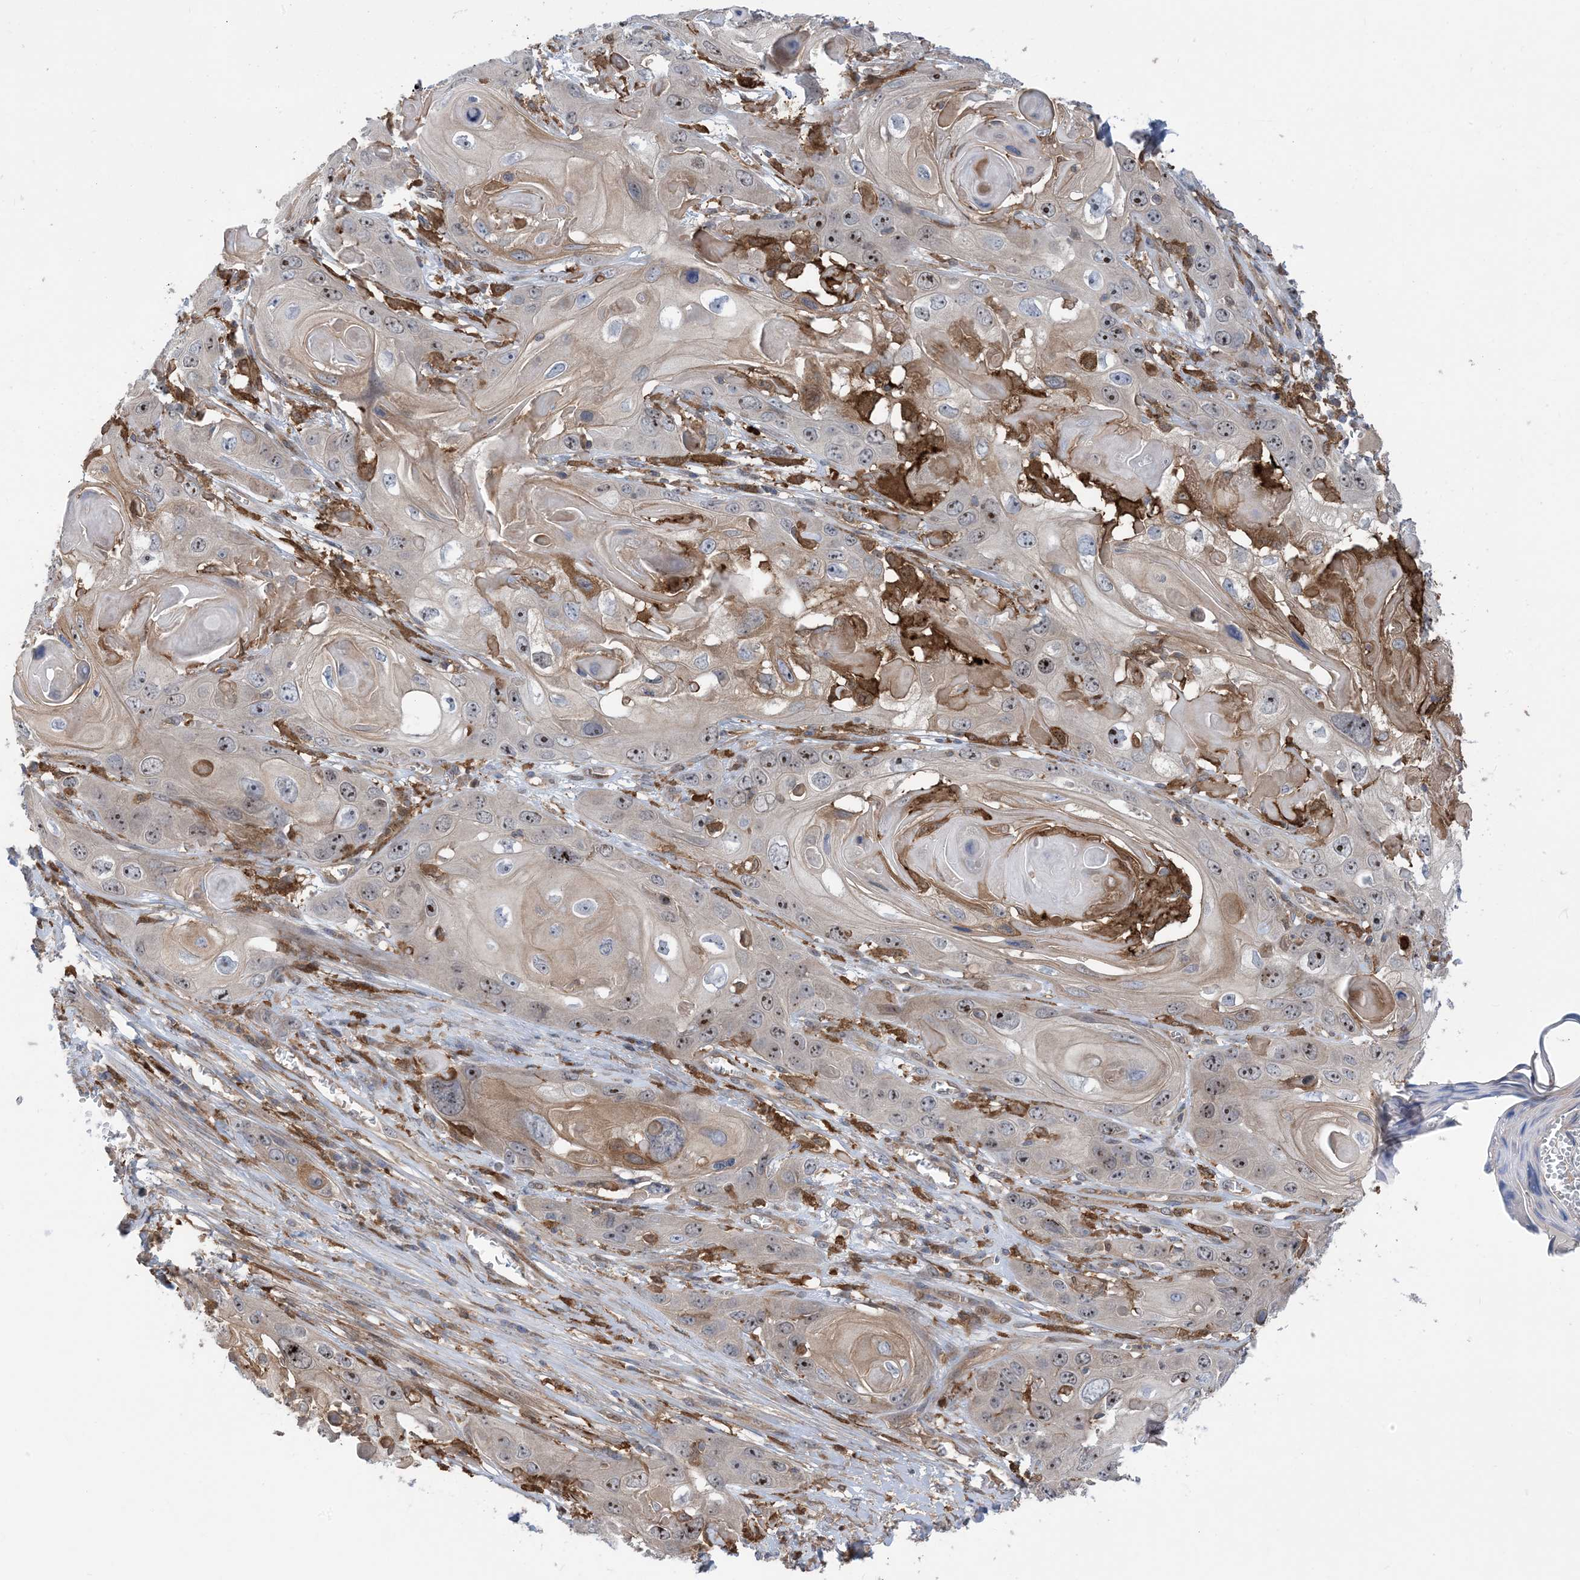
{"staining": {"intensity": "moderate", "quantity": "<25%", "location": "cytoplasmic/membranous,nuclear"}, "tissue": "skin cancer", "cell_type": "Tumor cells", "image_type": "cancer", "snomed": [{"axis": "morphology", "description": "Squamous cell carcinoma, NOS"}, {"axis": "topography", "description": "Skin"}], "caption": "Tumor cells demonstrate moderate cytoplasmic/membranous and nuclear expression in about <25% of cells in skin squamous cell carcinoma. (Brightfield microscopy of DAB IHC at high magnification).", "gene": "HS1BP3", "patient": {"sex": "male", "age": 55}}